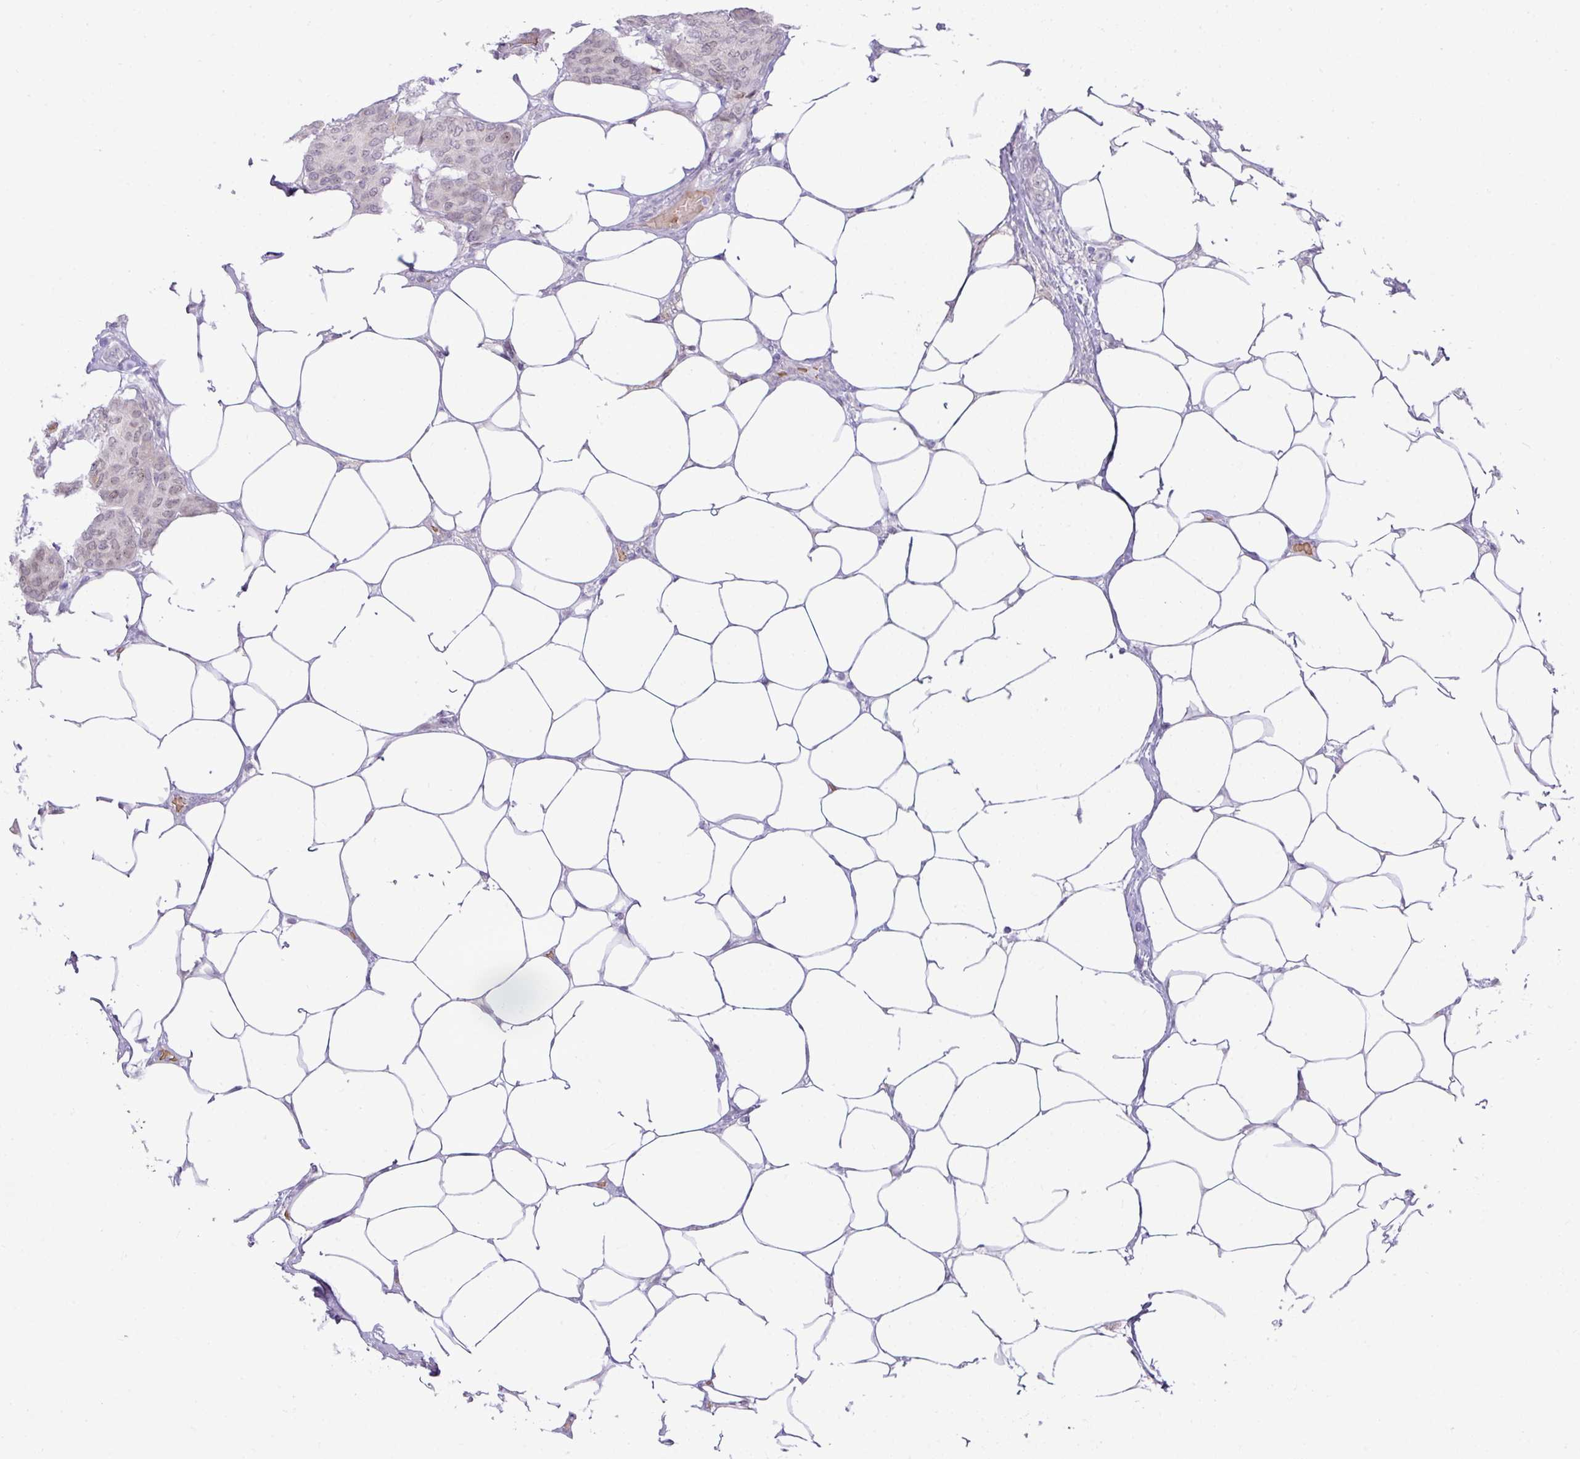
{"staining": {"intensity": "weak", "quantity": "<25%", "location": "nuclear"}, "tissue": "breast cancer", "cell_type": "Tumor cells", "image_type": "cancer", "snomed": [{"axis": "morphology", "description": "Duct carcinoma"}, {"axis": "topography", "description": "Breast"}], "caption": "Immunohistochemistry (IHC) of human breast invasive ductal carcinoma exhibits no positivity in tumor cells.", "gene": "PARP2", "patient": {"sex": "female", "age": 75}}